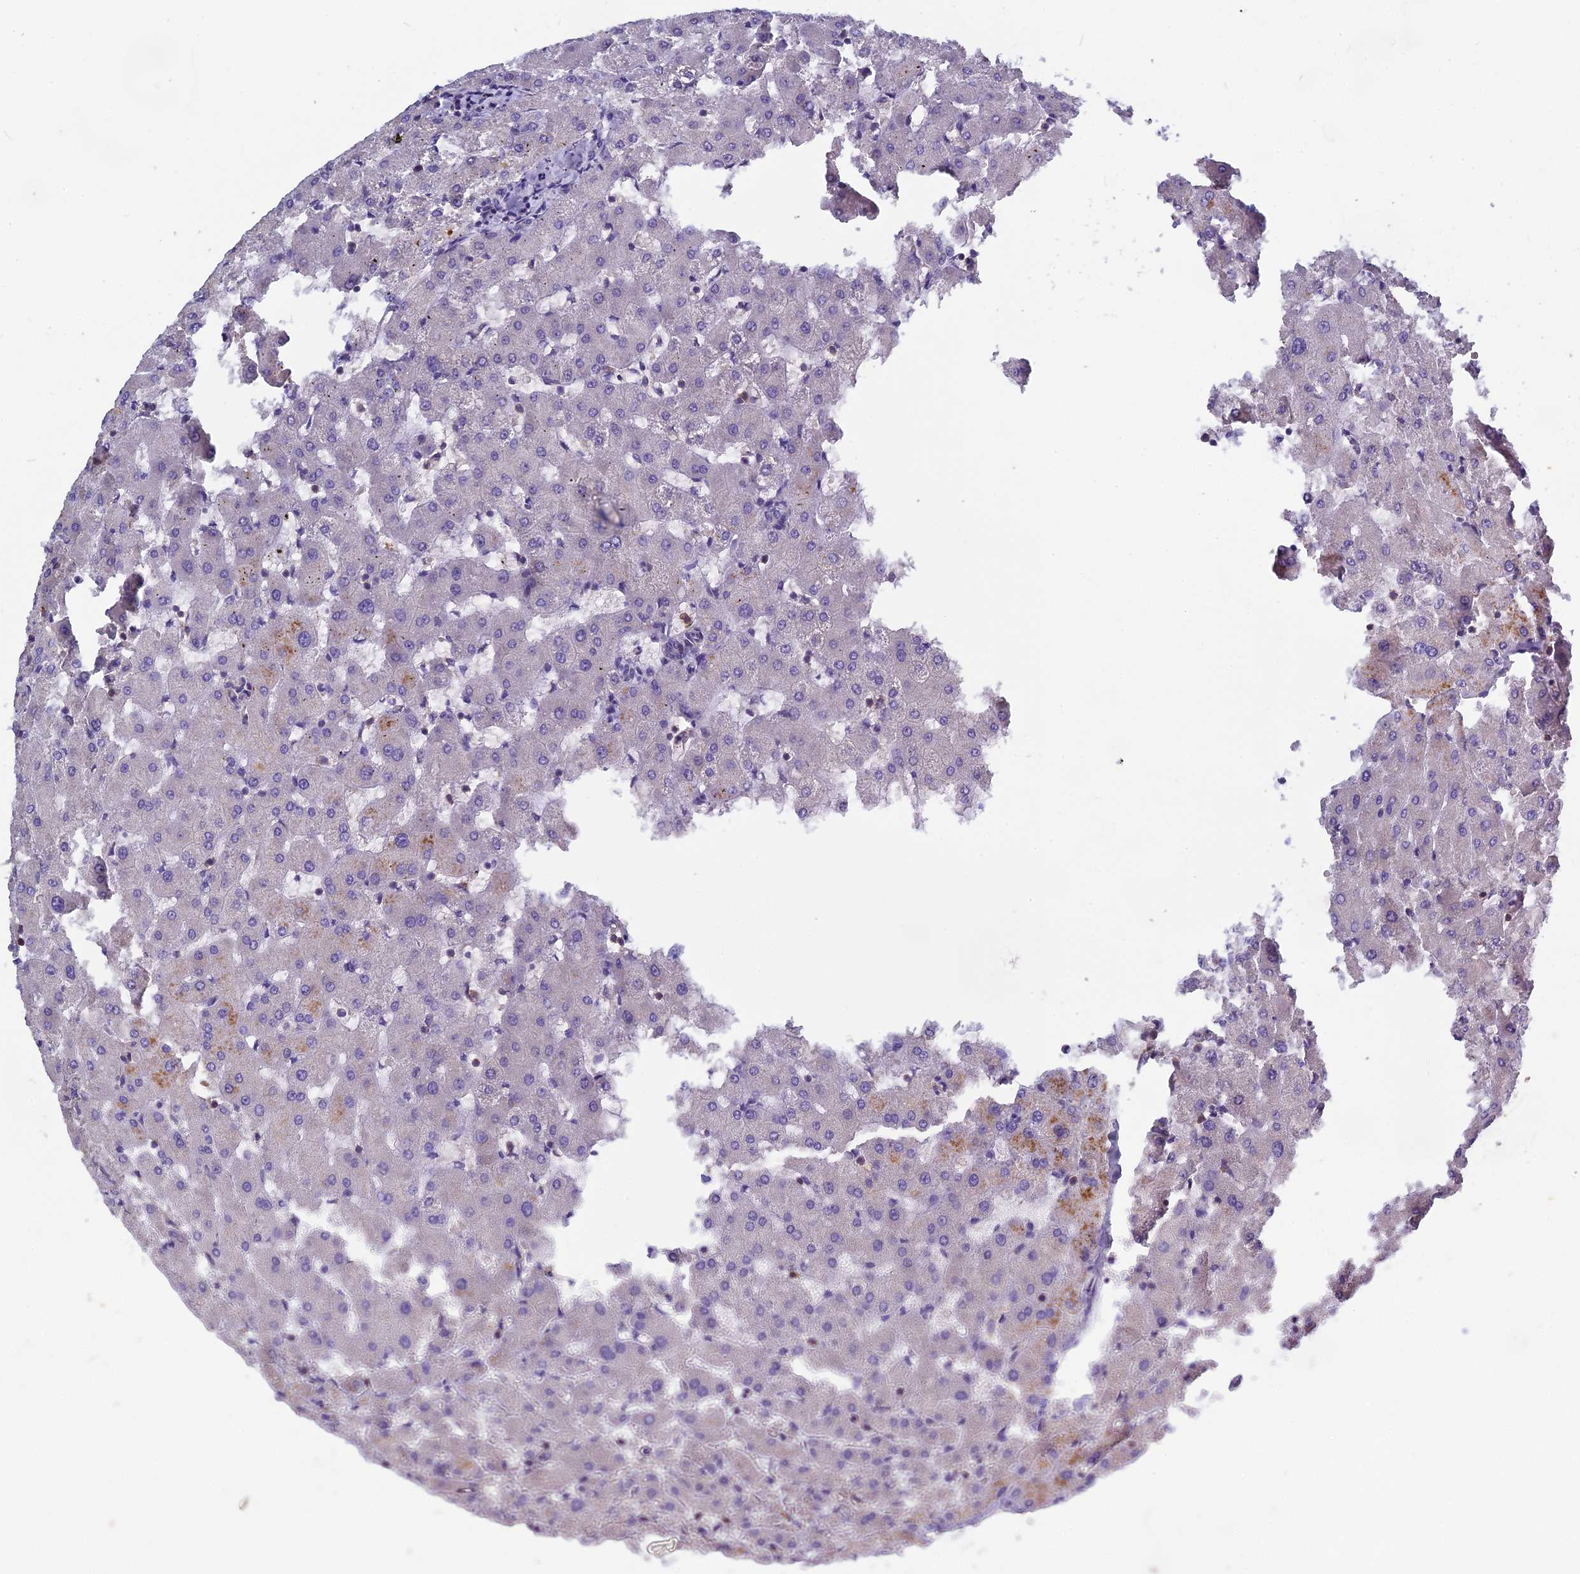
{"staining": {"intensity": "negative", "quantity": "none", "location": "none"}, "tissue": "liver", "cell_type": "Cholangiocytes", "image_type": "normal", "snomed": [{"axis": "morphology", "description": "Normal tissue, NOS"}, {"axis": "topography", "description": "Liver"}], "caption": "Human liver stained for a protein using IHC reveals no positivity in cholangiocytes.", "gene": "CCDC153", "patient": {"sex": "female", "age": 63}}